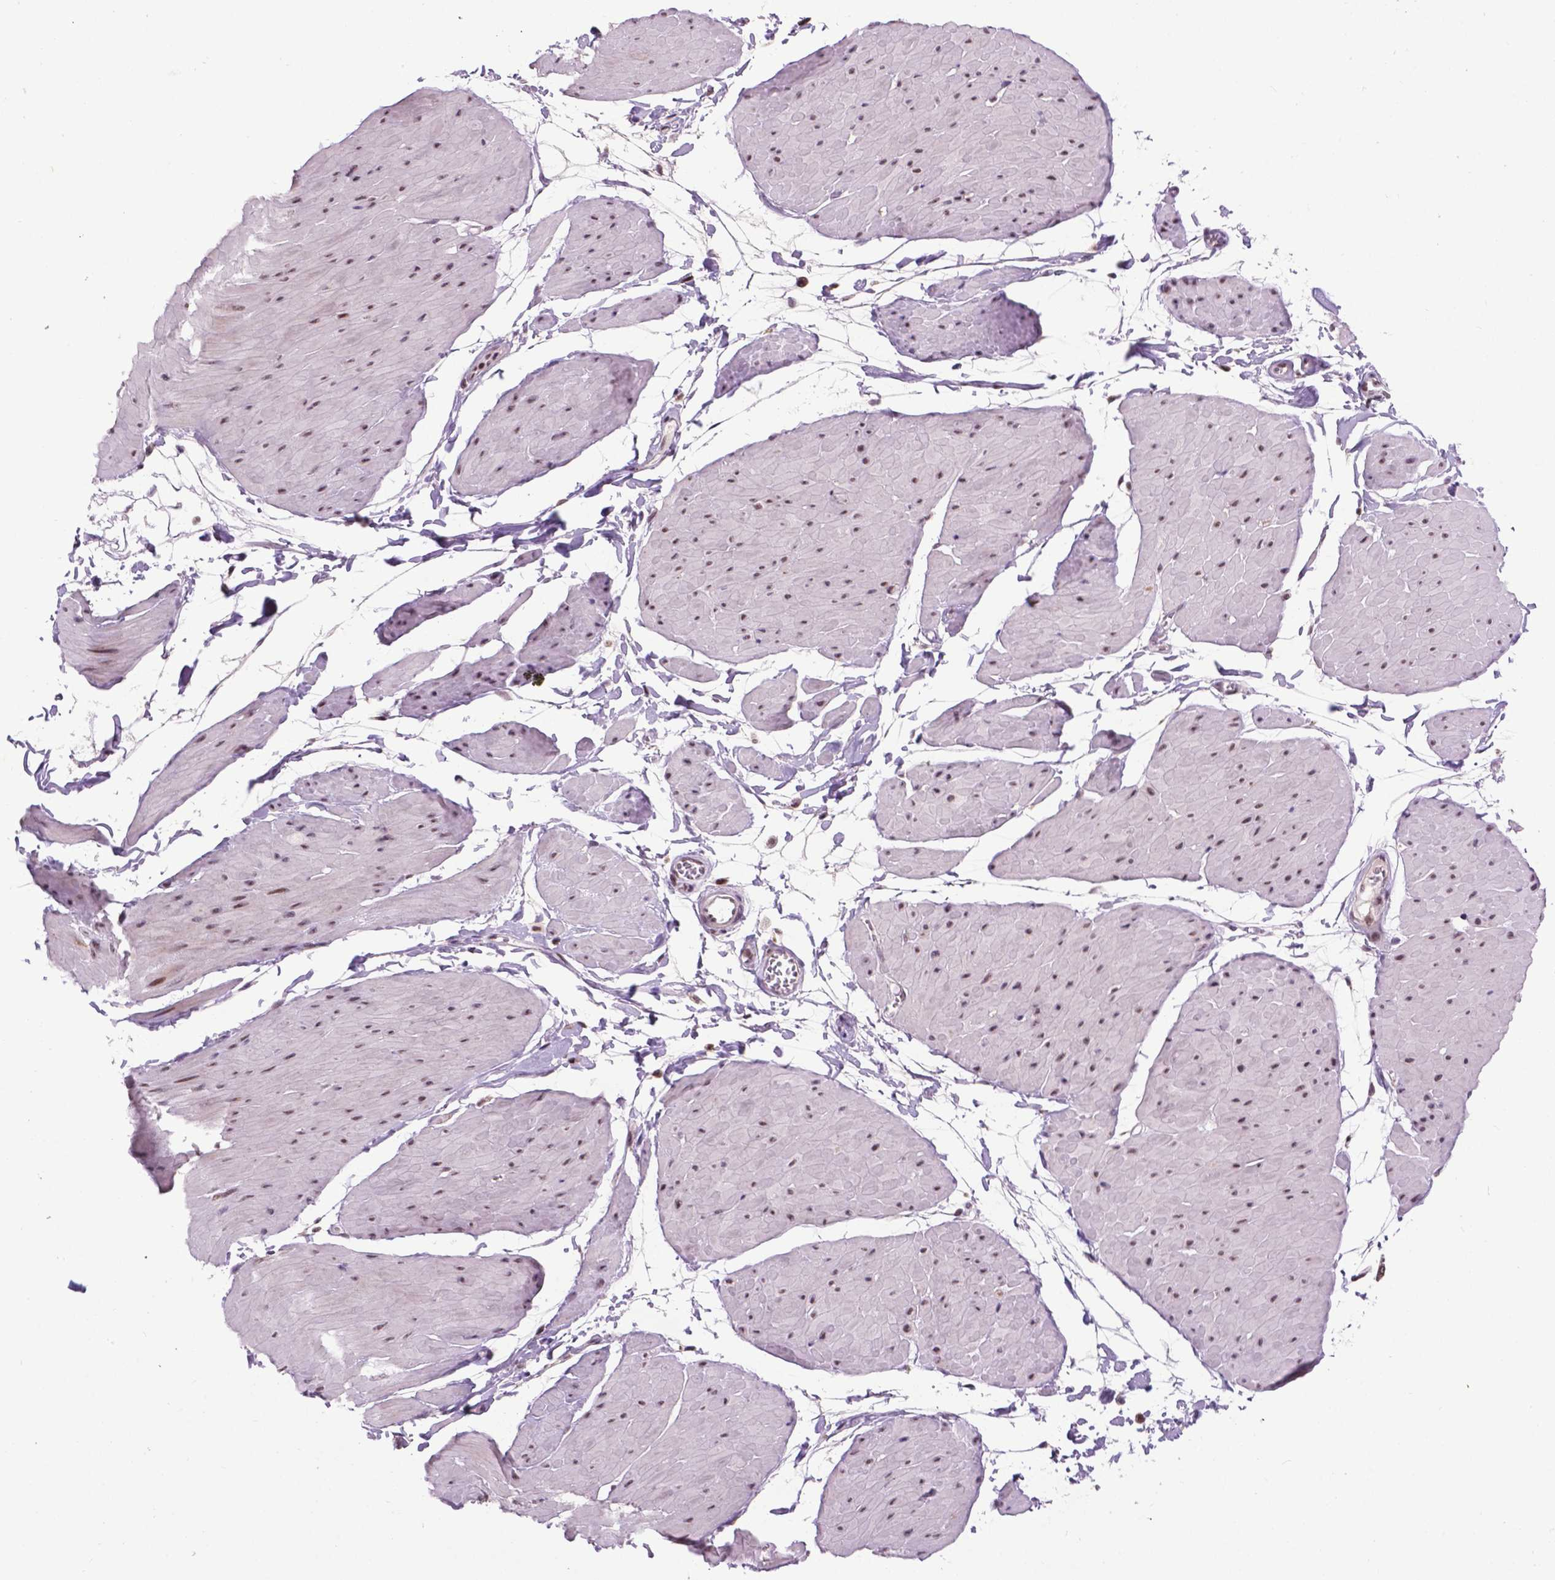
{"staining": {"intensity": "moderate", "quantity": "<25%", "location": "nuclear"}, "tissue": "soft tissue", "cell_type": "Fibroblasts", "image_type": "normal", "snomed": [{"axis": "morphology", "description": "Normal tissue, NOS"}, {"axis": "topography", "description": "Smooth muscle"}, {"axis": "topography", "description": "Peripheral nerve tissue"}], "caption": "Protein staining shows moderate nuclear positivity in about <25% of fibroblasts in benign soft tissue. (Stains: DAB in brown, nuclei in blue, Microscopy: brightfield microscopy at high magnification).", "gene": "EAF1", "patient": {"sex": "male", "age": 58}}